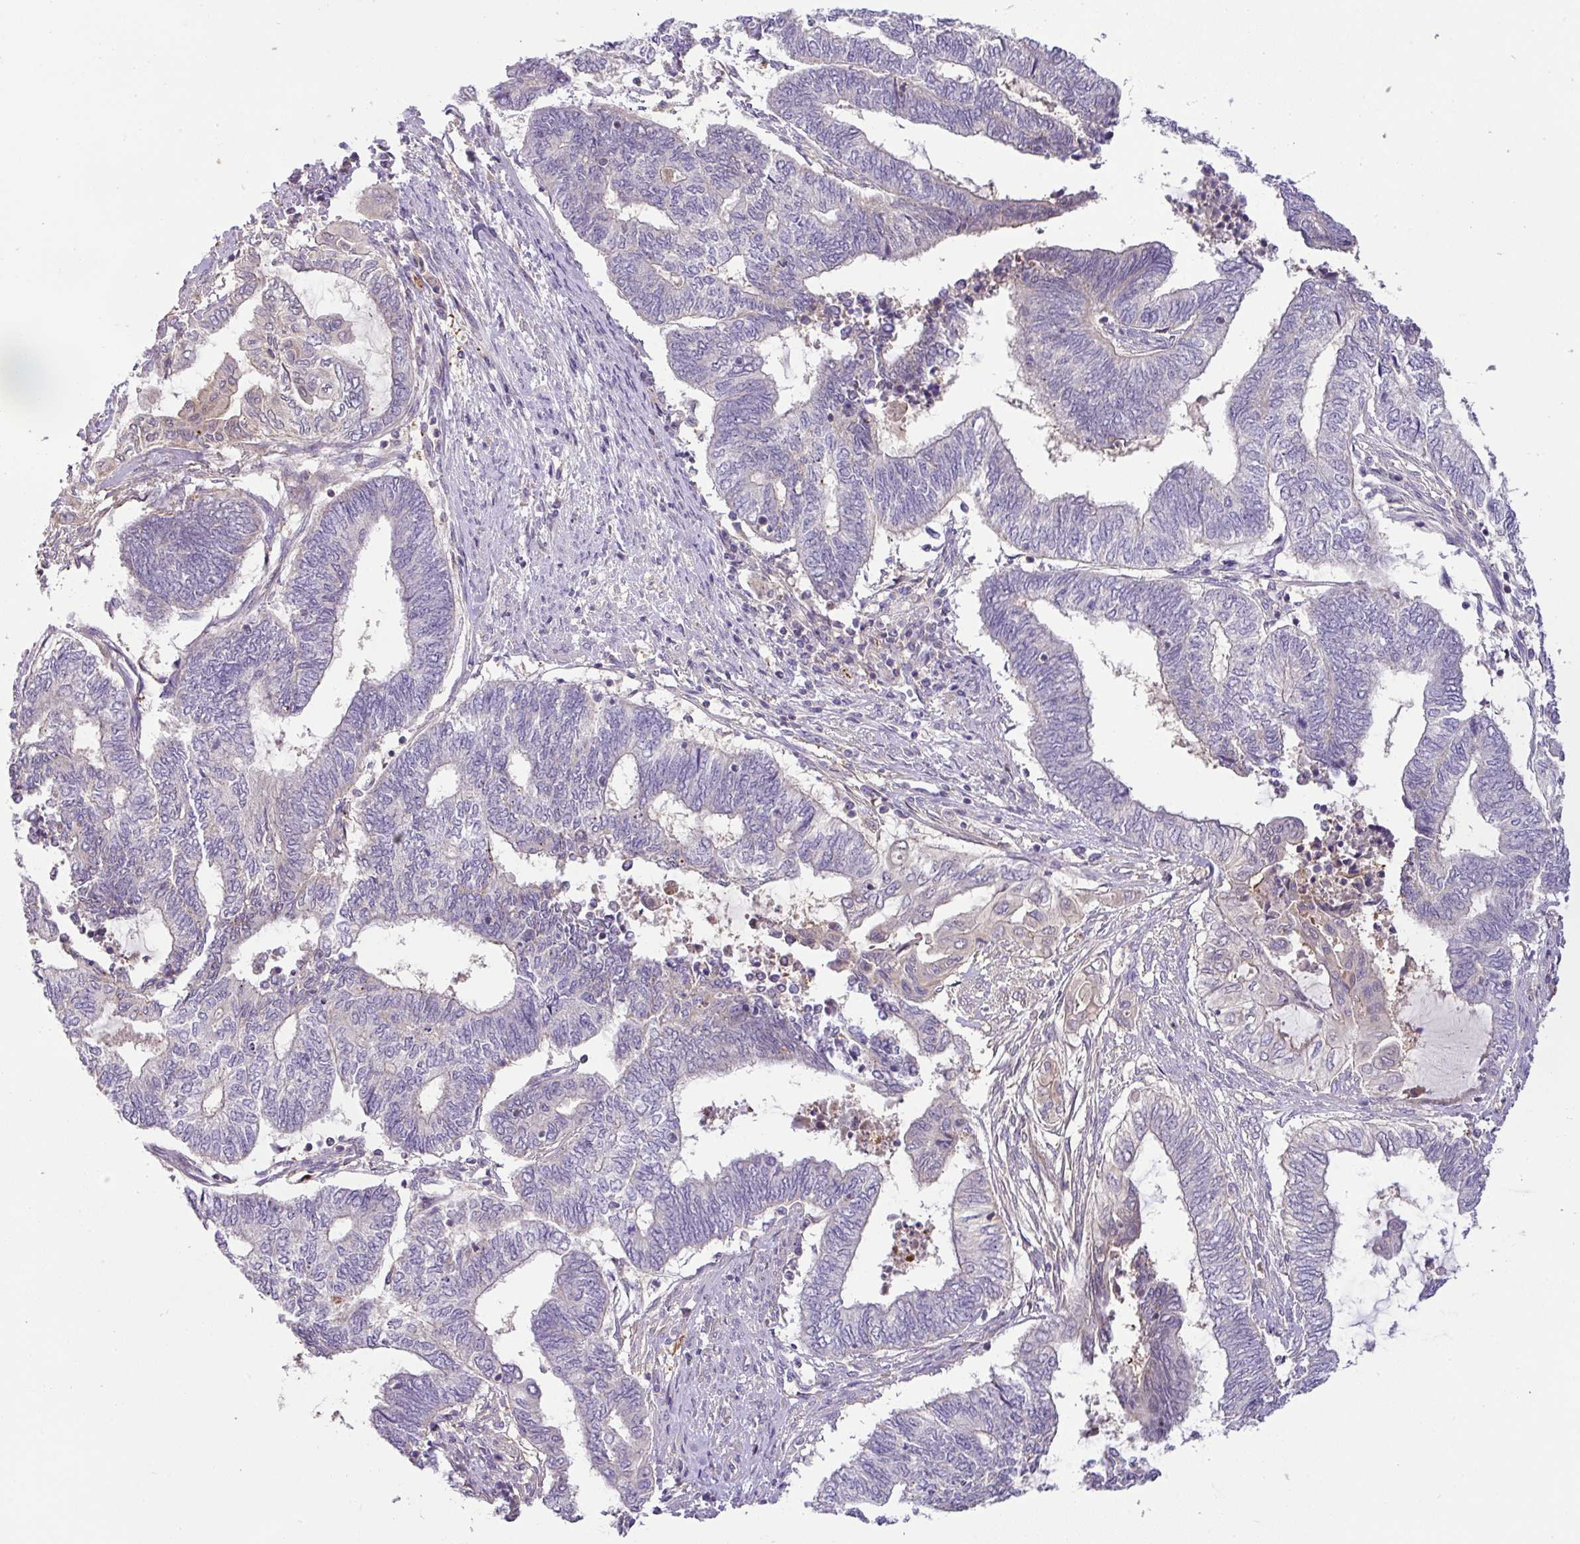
{"staining": {"intensity": "negative", "quantity": "none", "location": "none"}, "tissue": "endometrial cancer", "cell_type": "Tumor cells", "image_type": "cancer", "snomed": [{"axis": "morphology", "description": "Adenocarcinoma, NOS"}, {"axis": "topography", "description": "Uterus"}, {"axis": "topography", "description": "Endometrium"}], "caption": "Photomicrograph shows no significant protein positivity in tumor cells of adenocarcinoma (endometrial).", "gene": "HOXC13", "patient": {"sex": "female", "age": 70}}